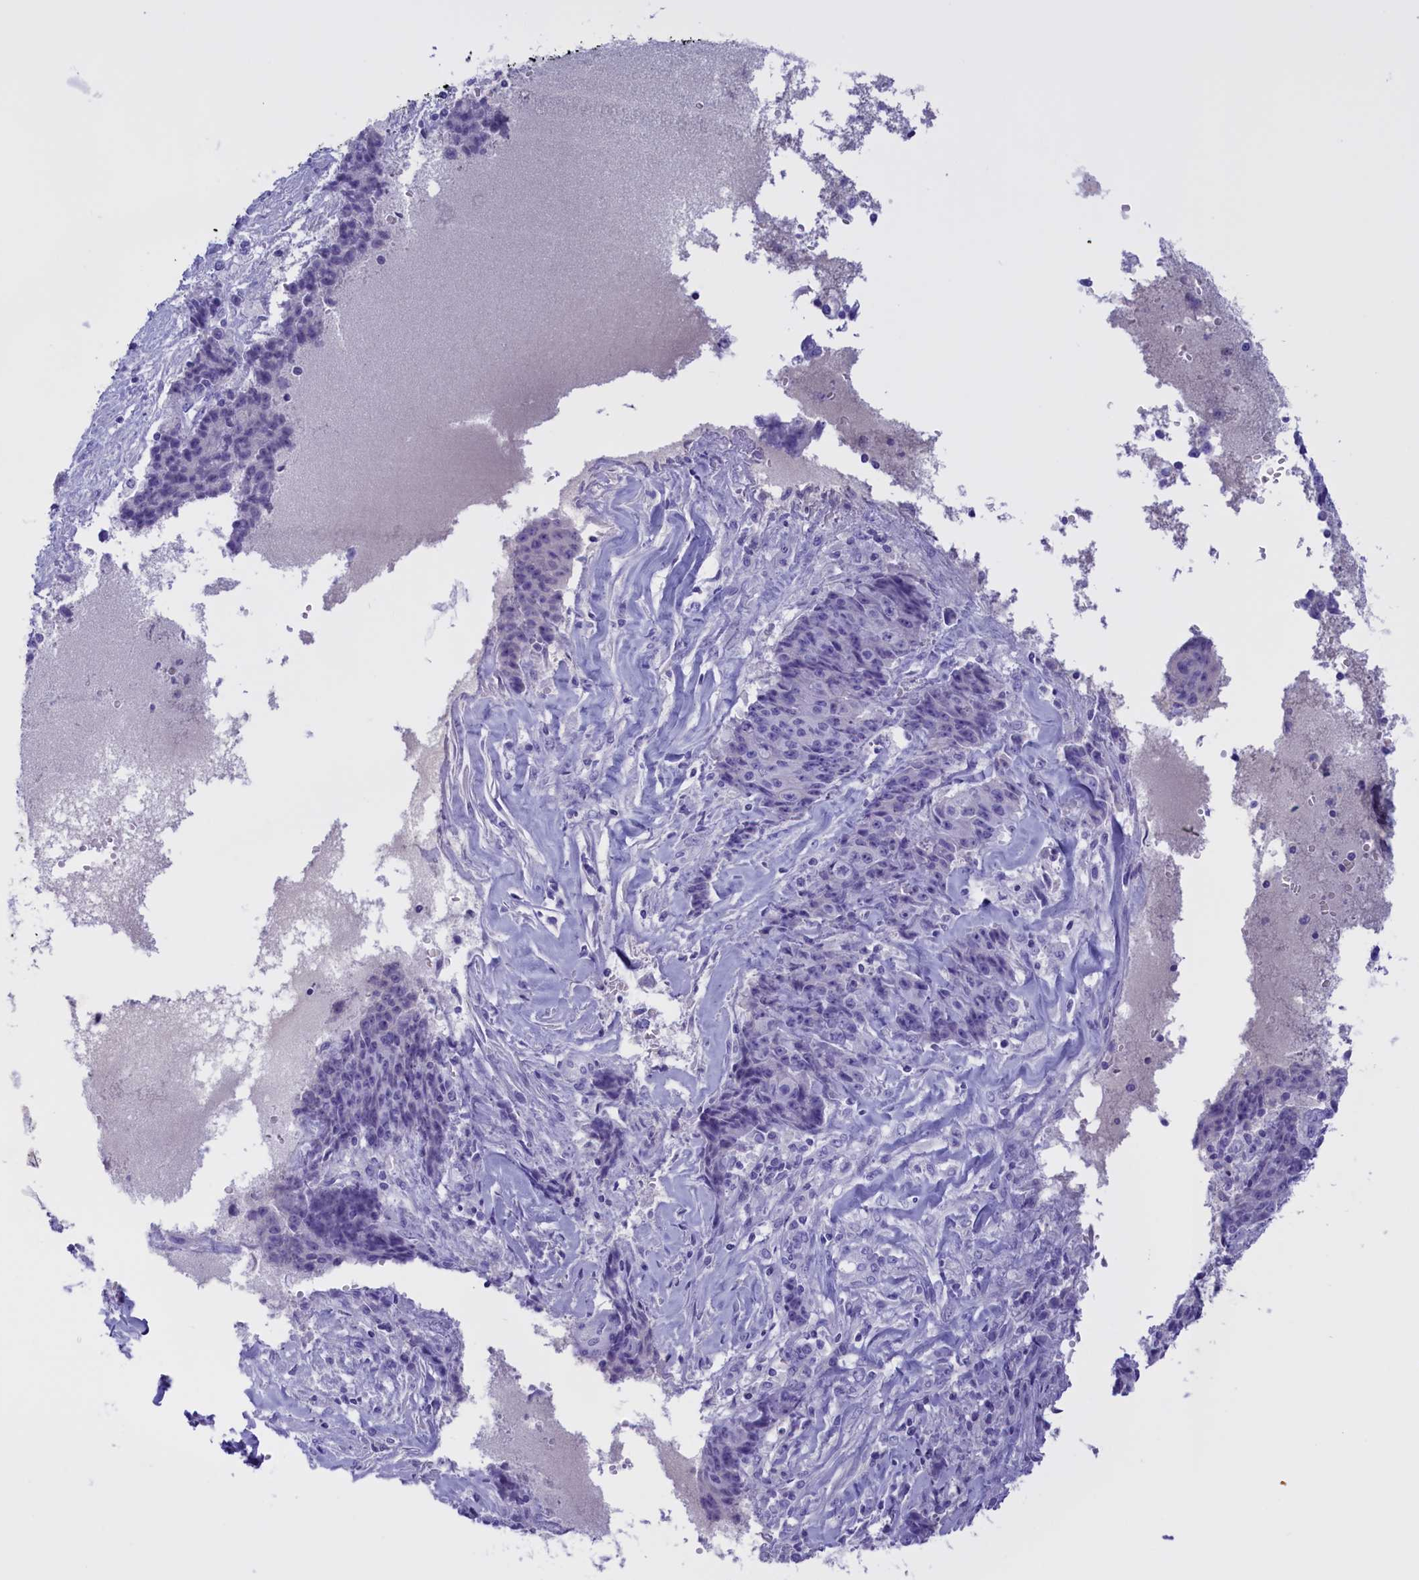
{"staining": {"intensity": "negative", "quantity": "none", "location": "none"}, "tissue": "ovarian cancer", "cell_type": "Tumor cells", "image_type": "cancer", "snomed": [{"axis": "morphology", "description": "Carcinoma, endometroid"}, {"axis": "topography", "description": "Ovary"}], "caption": "Tumor cells show no significant protein staining in ovarian endometroid carcinoma.", "gene": "PROK2", "patient": {"sex": "female", "age": 42}}